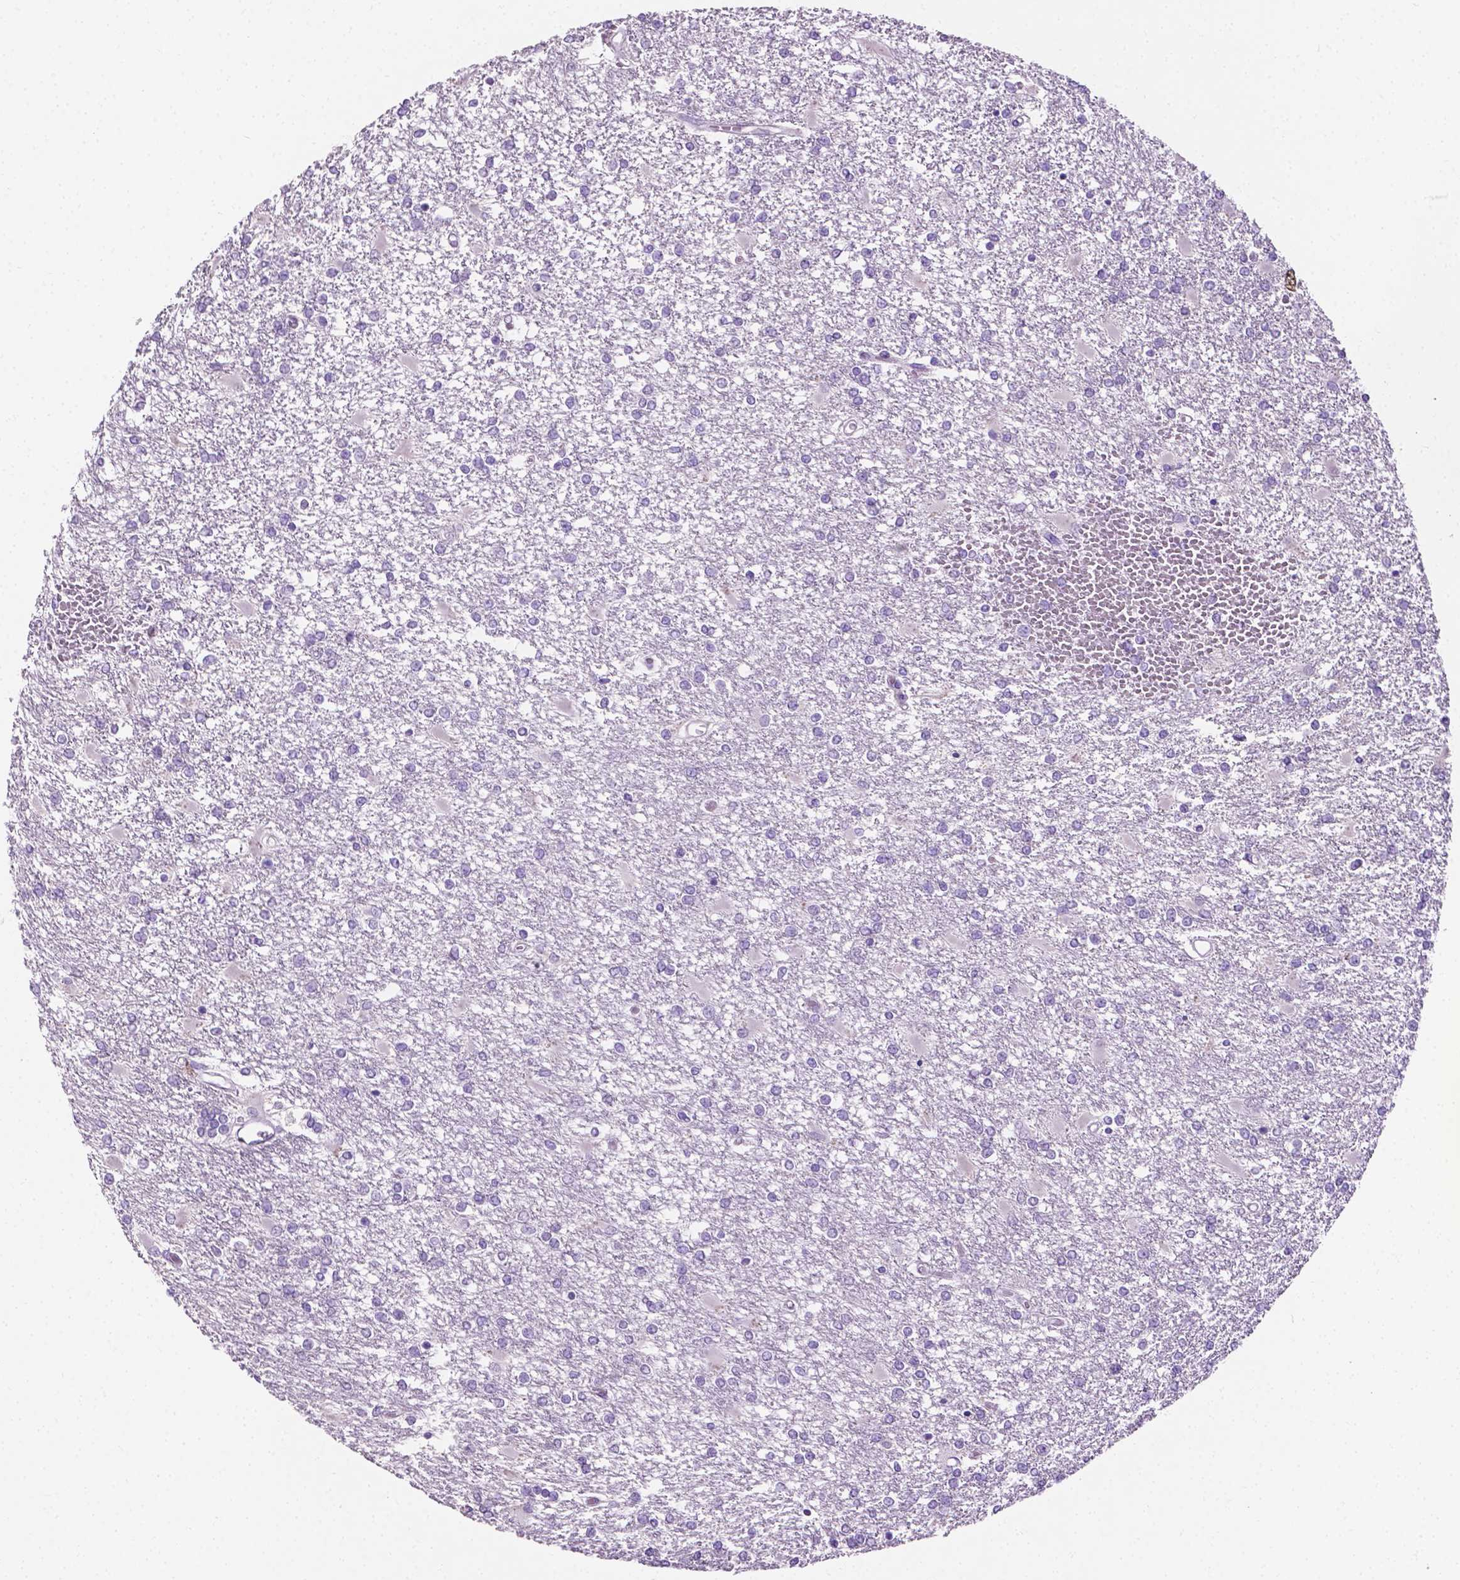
{"staining": {"intensity": "negative", "quantity": "none", "location": "none"}, "tissue": "glioma", "cell_type": "Tumor cells", "image_type": "cancer", "snomed": [{"axis": "morphology", "description": "Glioma, malignant, High grade"}, {"axis": "topography", "description": "Cerebral cortex"}], "caption": "This is an immunohistochemistry (IHC) image of human glioma. There is no expression in tumor cells.", "gene": "SIAH2", "patient": {"sex": "male", "age": 79}}